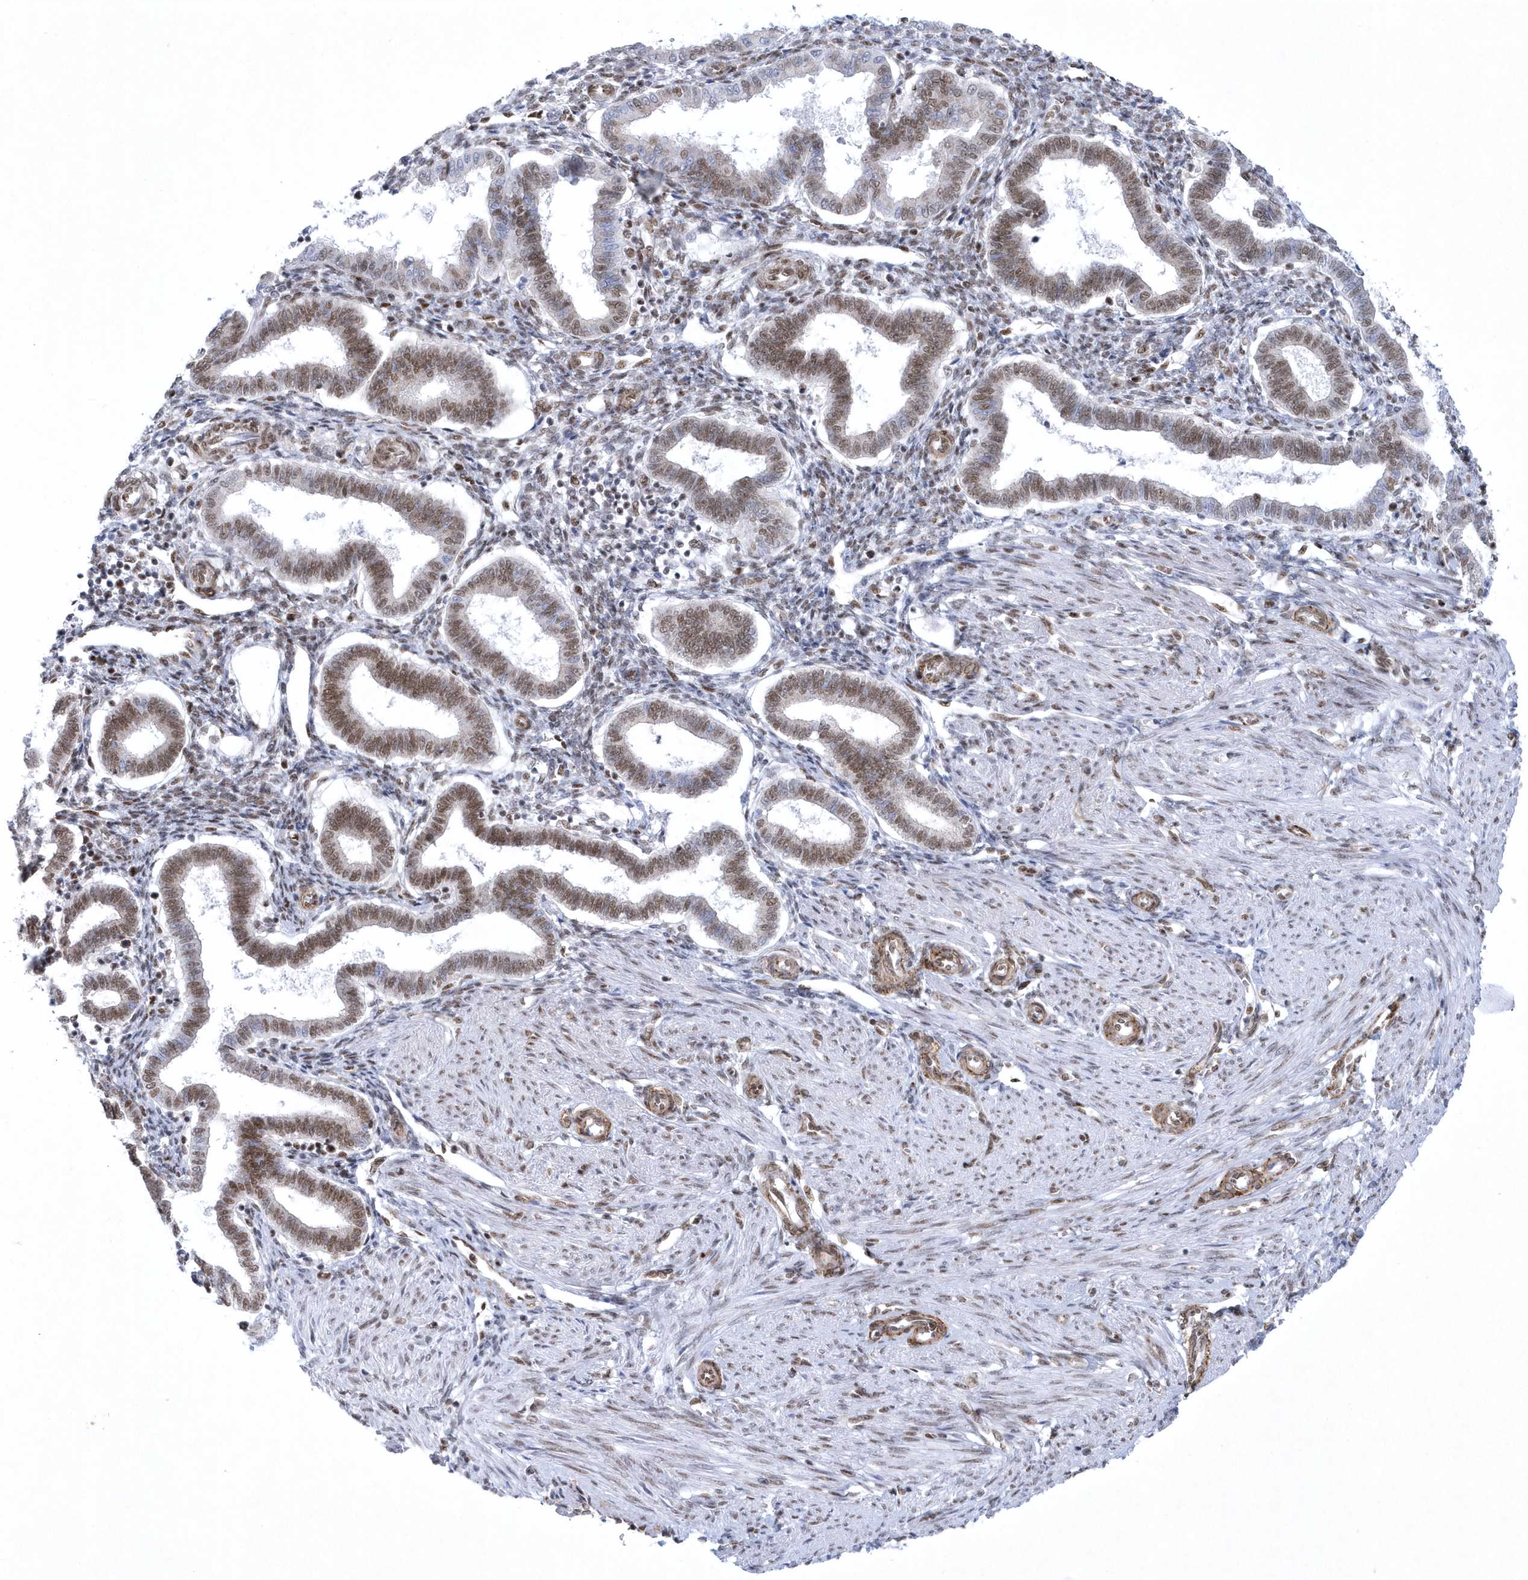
{"staining": {"intensity": "moderate", "quantity": ">75%", "location": "nuclear"}, "tissue": "endometrium", "cell_type": "Cells in endometrial stroma", "image_type": "normal", "snomed": [{"axis": "morphology", "description": "Normal tissue, NOS"}, {"axis": "topography", "description": "Endometrium"}], "caption": "Protein staining of unremarkable endometrium displays moderate nuclear staining in about >75% of cells in endometrial stroma.", "gene": "DCLRE1A", "patient": {"sex": "female", "age": 24}}